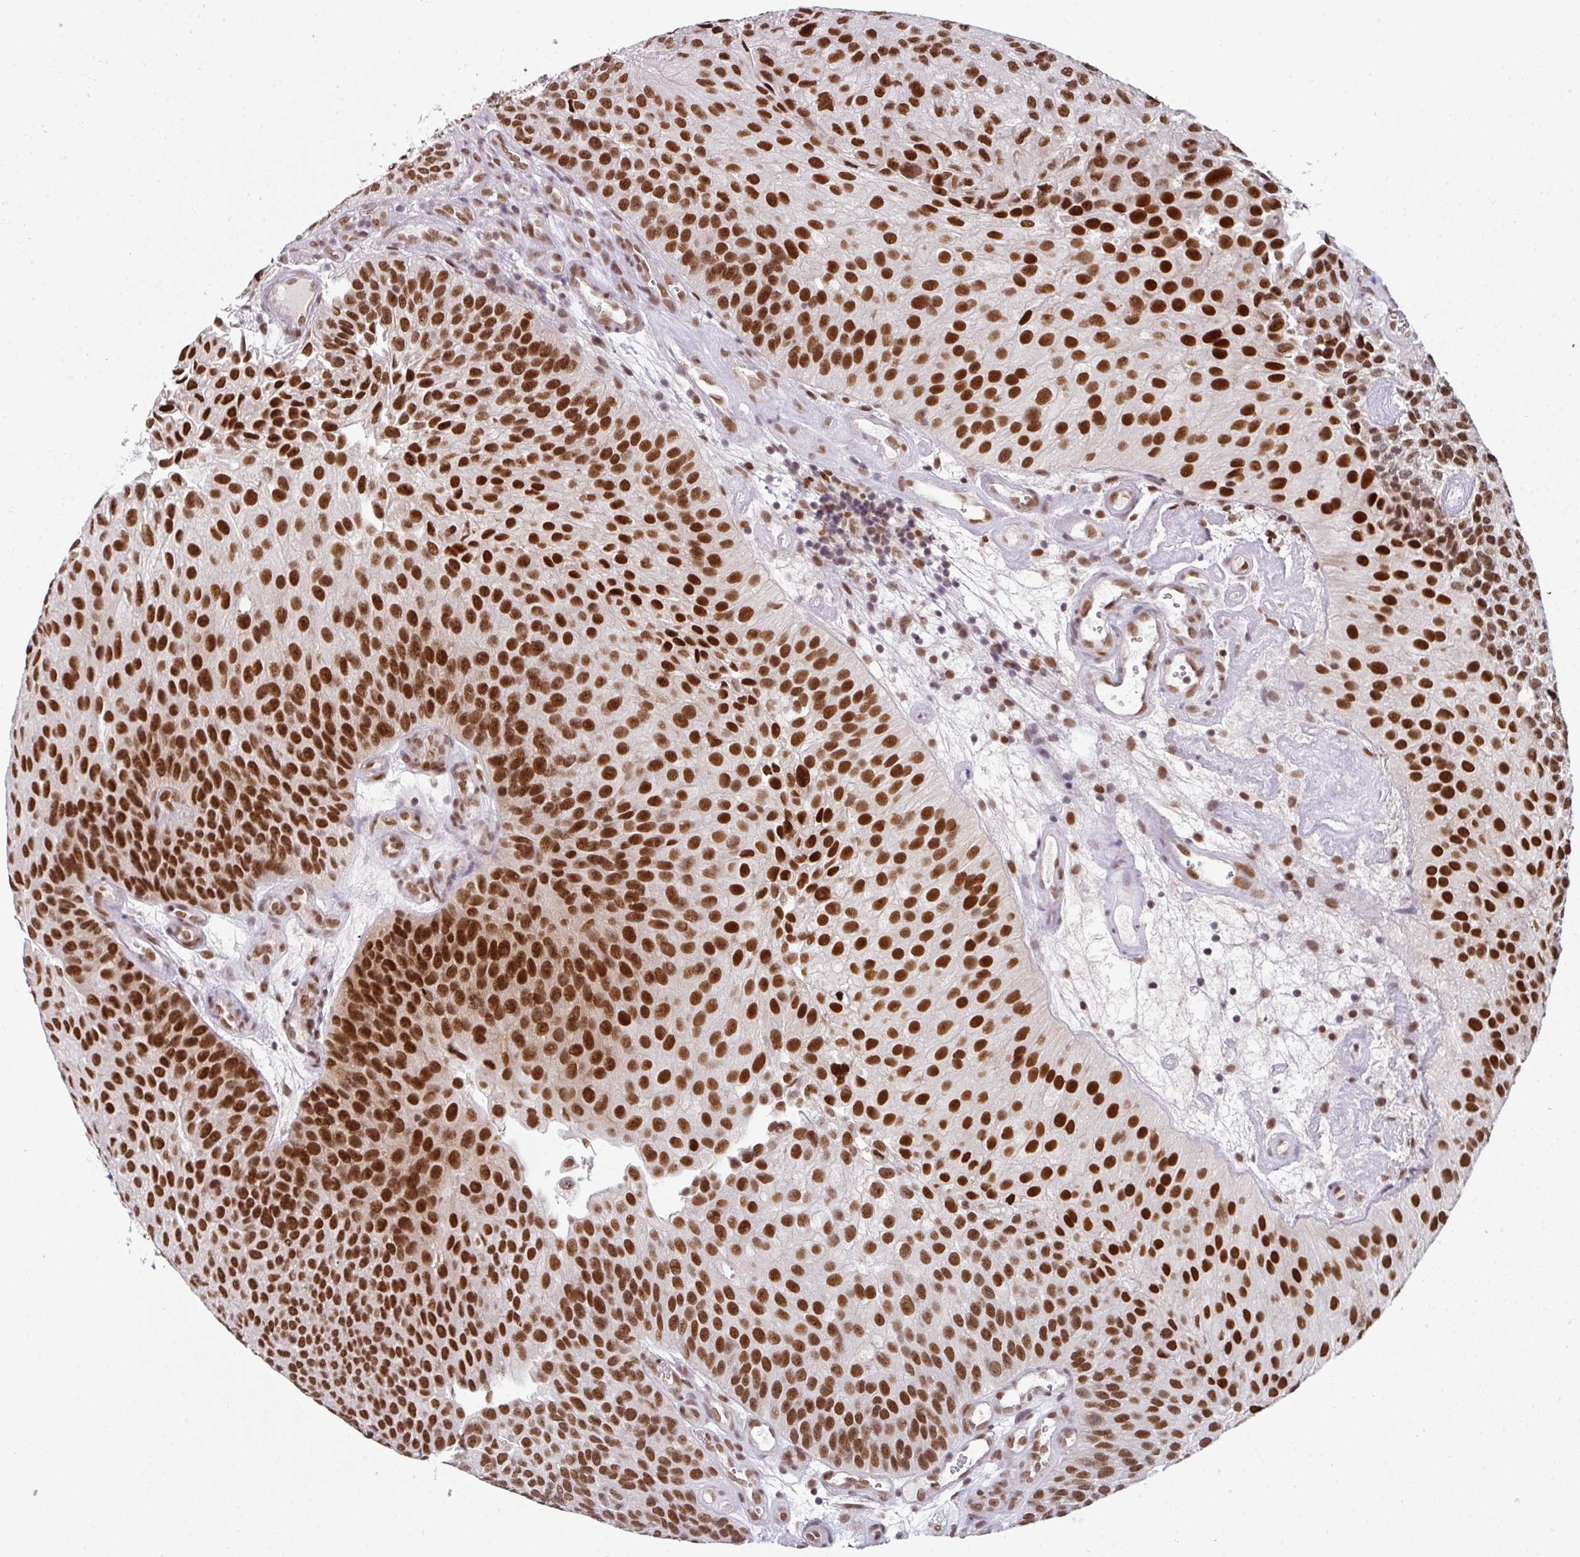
{"staining": {"intensity": "strong", "quantity": ">75%", "location": "nuclear"}, "tissue": "urothelial cancer", "cell_type": "Tumor cells", "image_type": "cancer", "snomed": [{"axis": "morphology", "description": "Urothelial carcinoma, NOS"}, {"axis": "topography", "description": "Urinary bladder"}], "caption": "A high-resolution micrograph shows IHC staining of transitional cell carcinoma, which demonstrates strong nuclear positivity in about >75% of tumor cells.", "gene": "RAD50", "patient": {"sex": "male", "age": 87}}